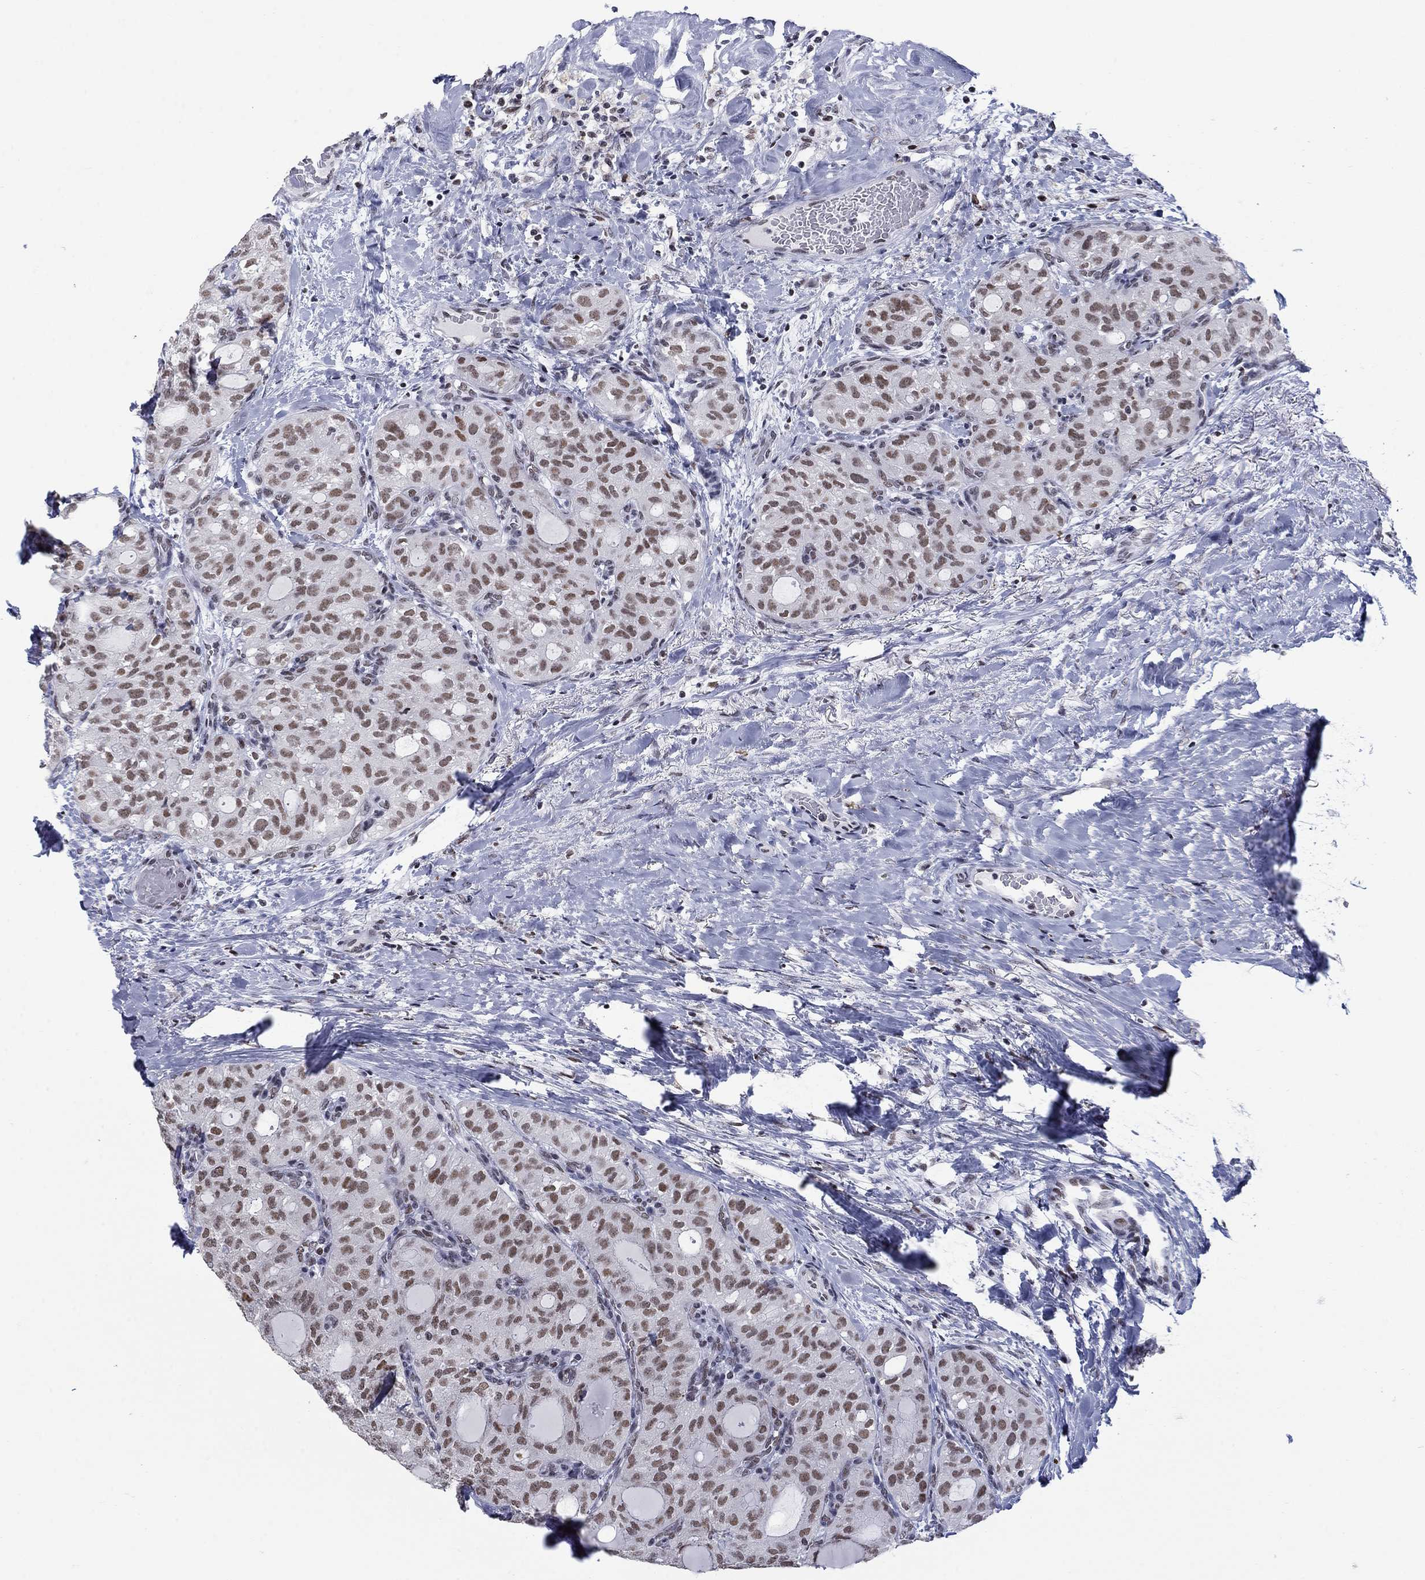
{"staining": {"intensity": "moderate", "quantity": ">75%", "location": "nuclear"}, "tissue": "thyroid cancer", "cell_type": "Tumor cells", "image_type": "cancer", "snomed": [{"axis": "morphology", "description": "Follicular adenoma carcinoma, NOS"}, {"axis": "topography", "description": "Thyroid gland"}], "caption": "Immunohistochemistry (IHC) micrograph of neoplastic tissue: thyroid cancer stained using immunohistochemistry (IHC) reveals medium levels of moderate protein expression localized specifically in the nuclear of tumor cells, appearing as a nuclear brown color.", "gene": "NPAS3", "patient": {"sex": "male", "age": 75}}